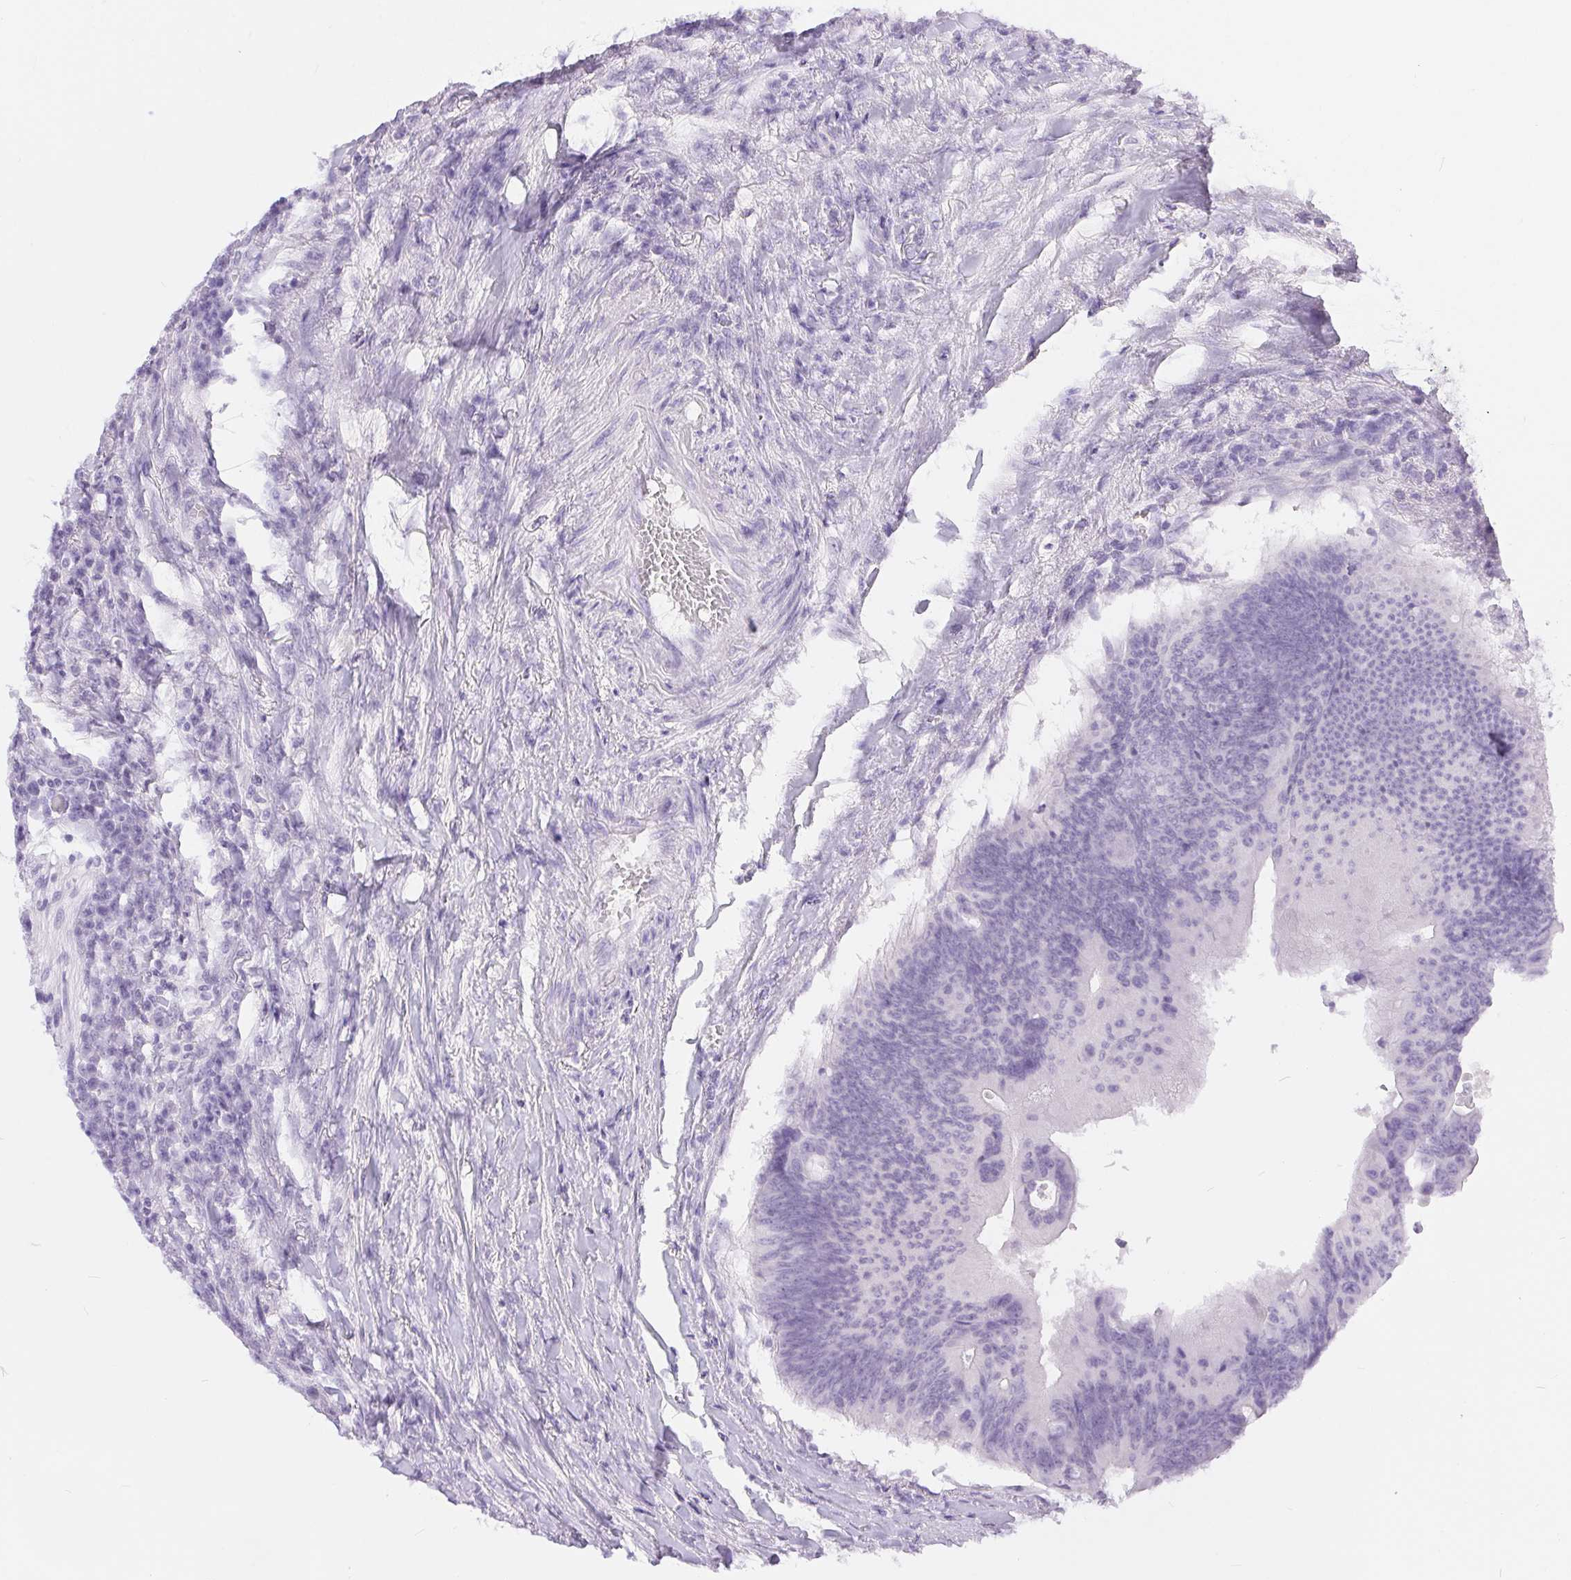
{"staining": {"intensity": "negative", "quantity": "none", "location": "none"}, "tissue": "colorectal cancer", "cell_type": "Tumor cells", "image_type": "cancer", "snomed": [{"axis": "morphology", "description": "Adenocarcinoma, NOS"}, {"axis": "topography", "description": "Colon"}], "caption": "DAB (3,3'-diaminobenzidine) immunohistochemical staining of human colorectal cancer (adenocarcinoma) reveals no significant expression in tumor cells. (DAB (3,3'-diaminobenzidine) immunohistochemistry (IHC) visualized using brightfield microscopy, high magnification).", "gene": "XDH", "patient": {"sex": "male", "age": 65}}